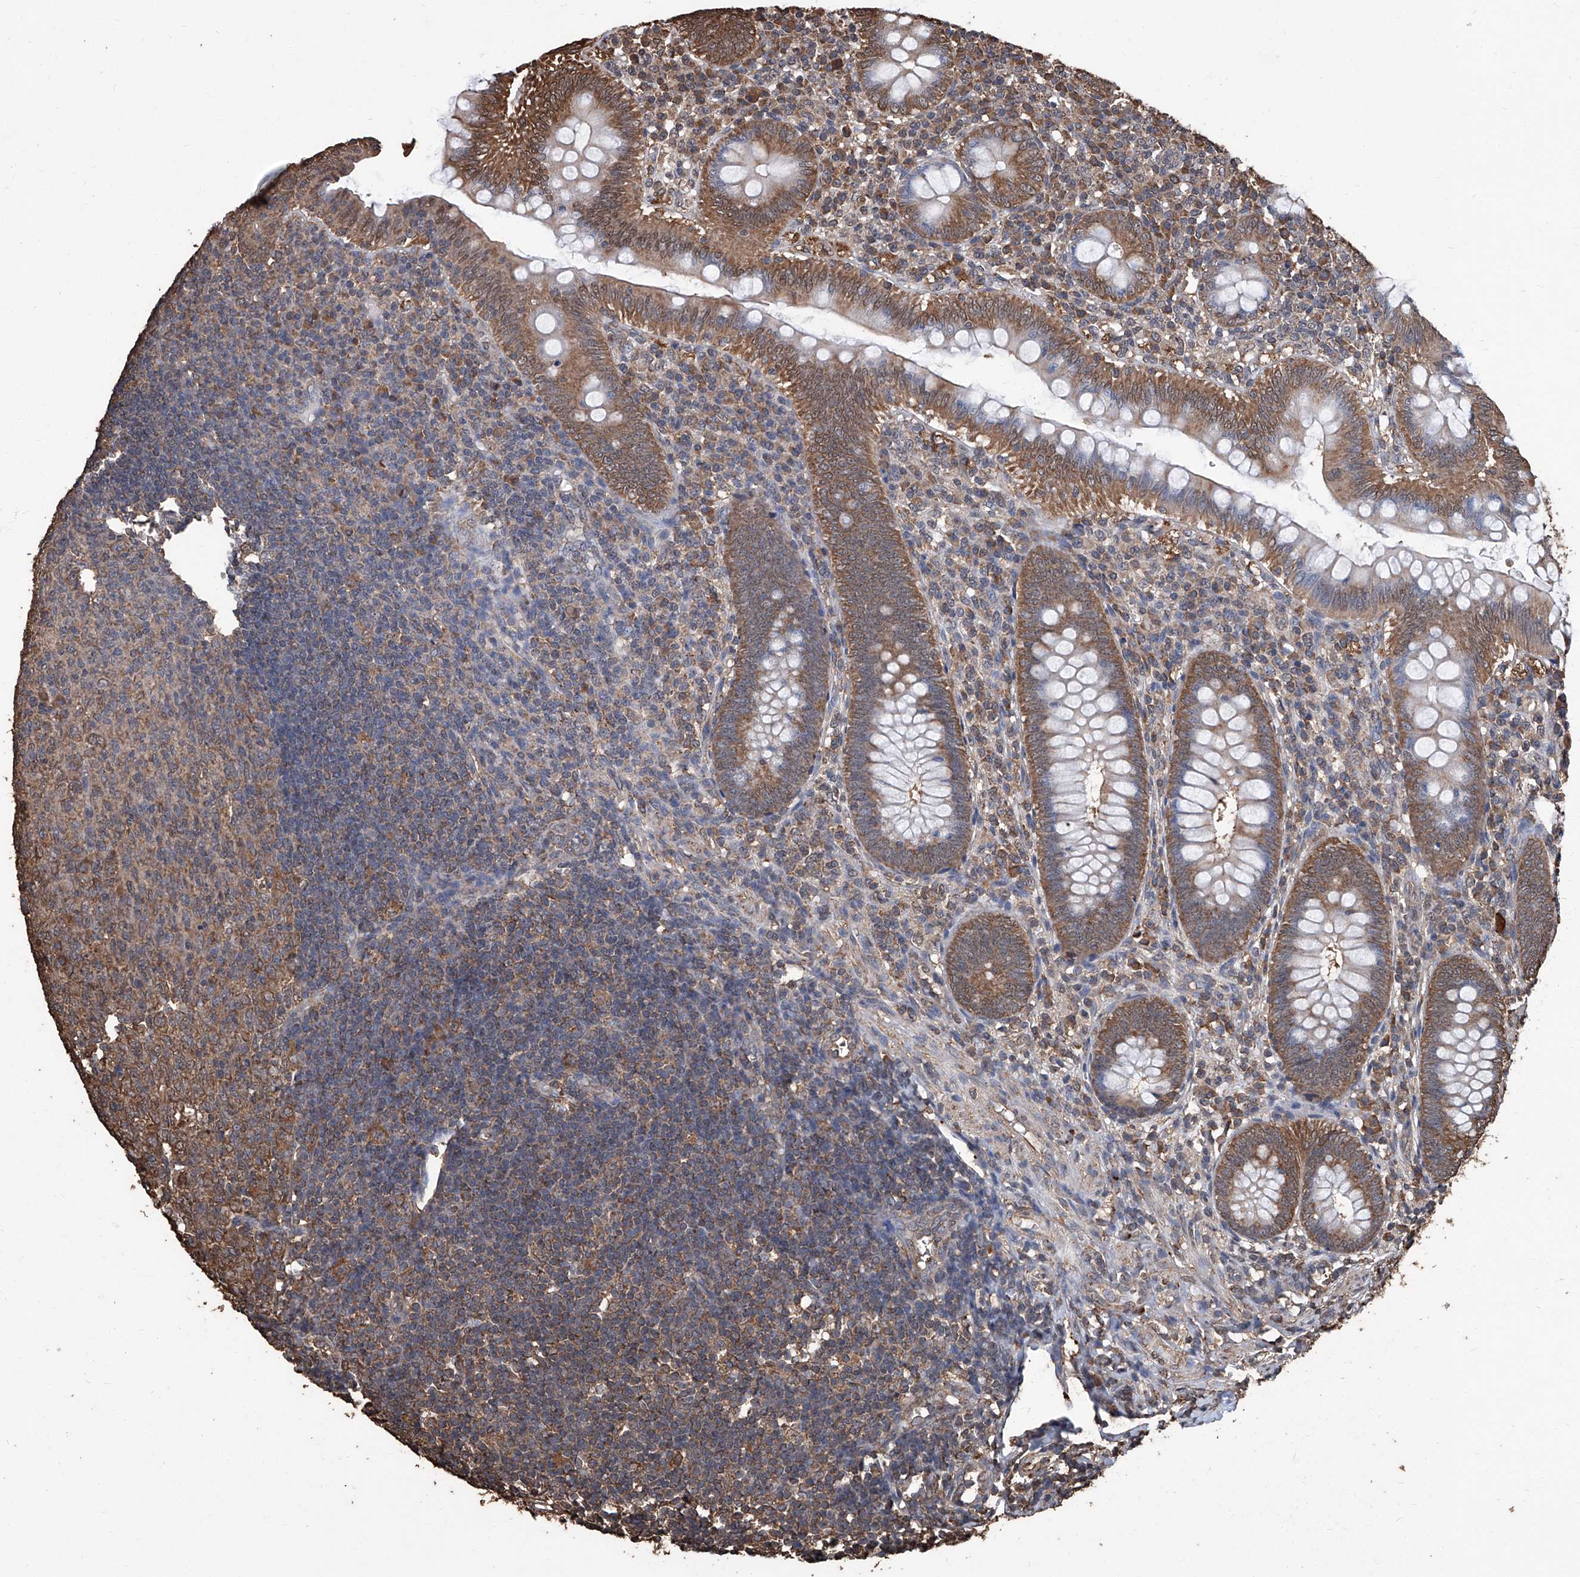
{"staining": {"intensity": "moderate", "quantity": ">75%", "location": "cytoplasmic/membranous"}, "tissue": "appendix", "cell_type": "Glandular cells", "image_type": "normal", "snomed": [{"axis": "morphology", "description": "Normal tissue, NOS"}, {"axis": "topography", "description": "Appendix"}], "caption": "Approximately >75% of glandular cells in normal appendix exhibit moderate cytoplasmic/membranous protein staining as visualized by brown immunohistochemical staining.", "gene": "STARD7", "patient": {"sex": "male", "age": 14}}